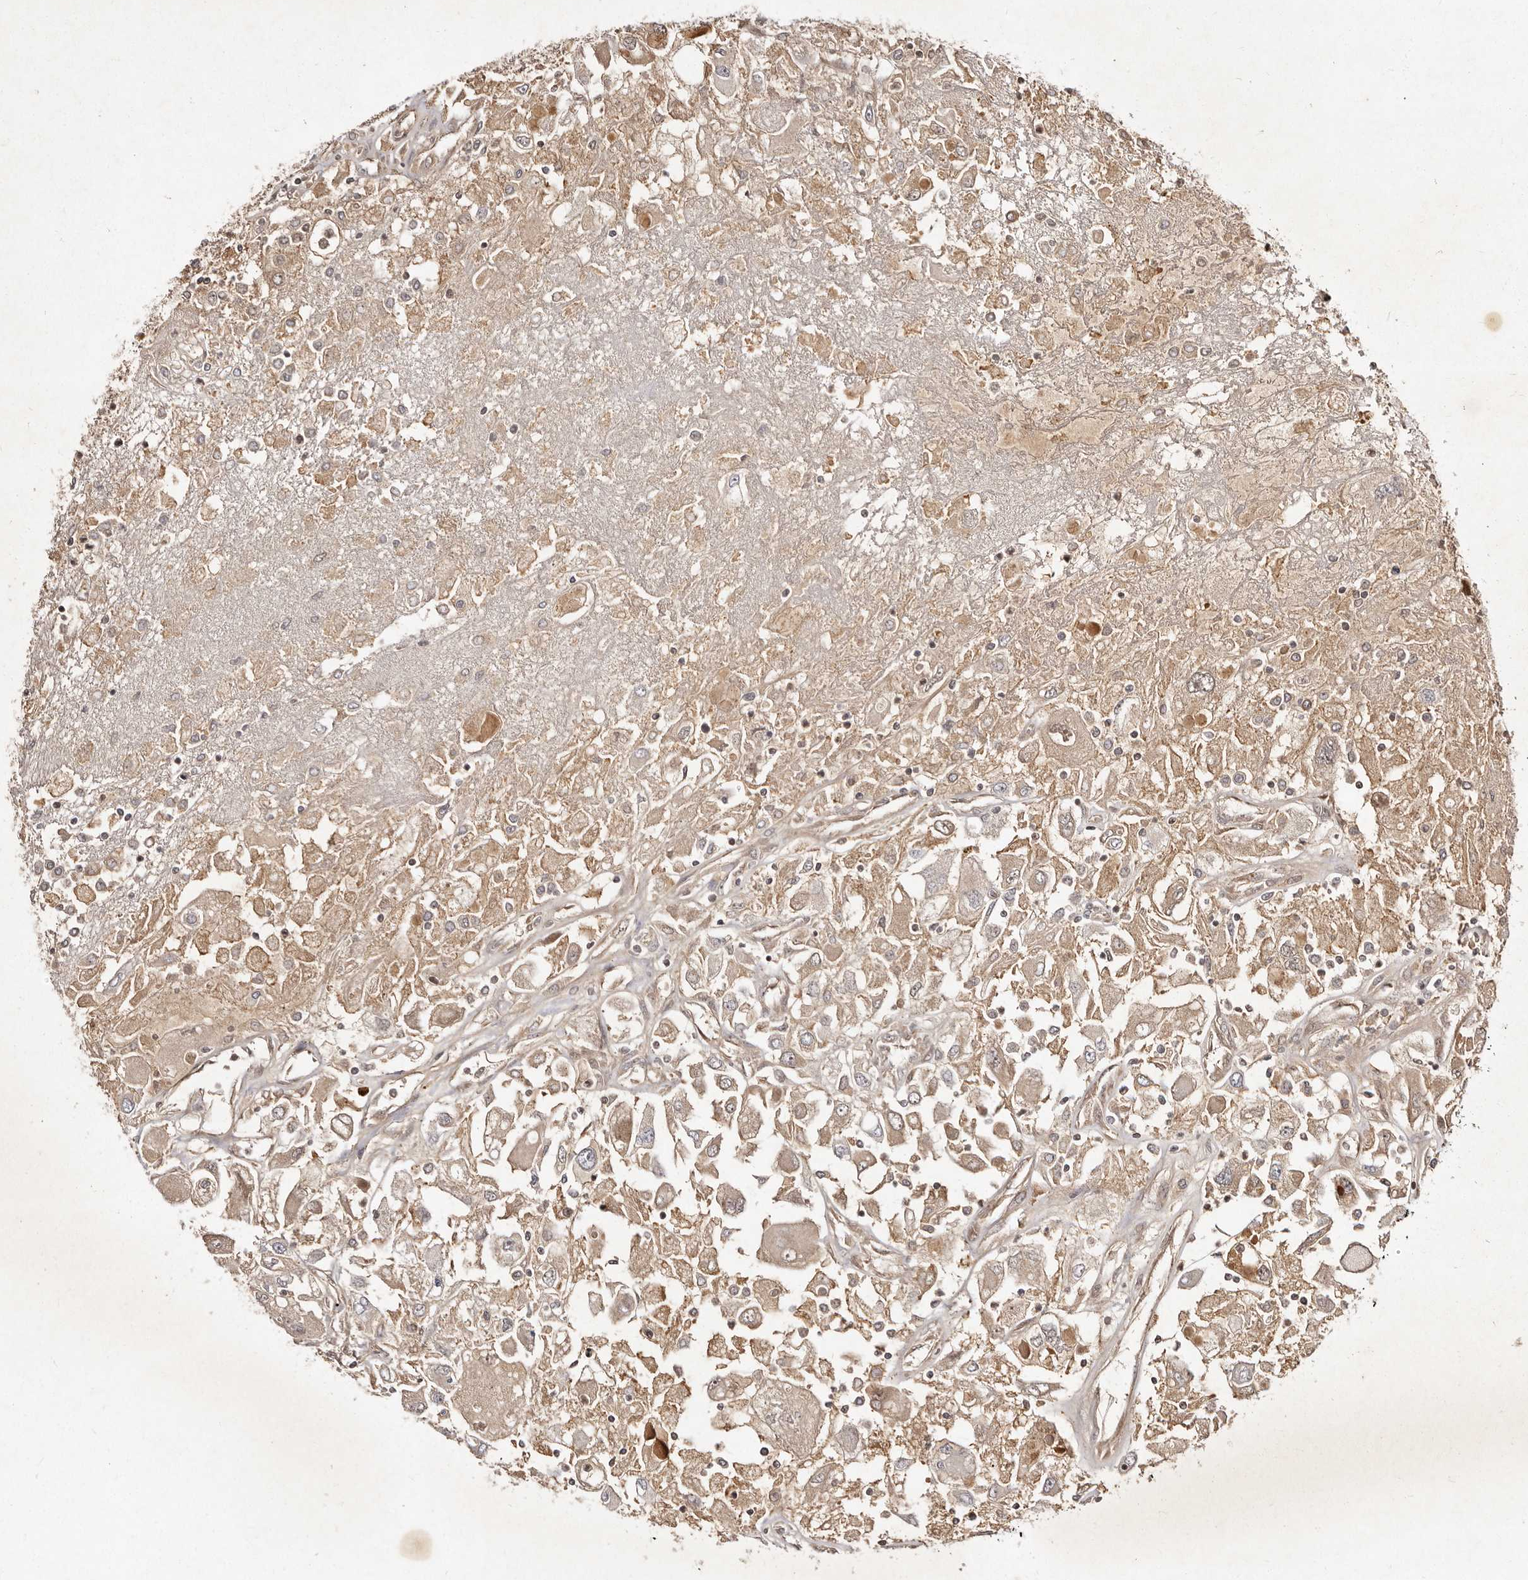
{"staining": {"intensity": "weak", "quantity": ">75%", "location": "cytoplasmic/membranous"}, "tissue": "renal cancer", "cell_type": "Tumor cells", "image_type": "cancer", "snomed": [{"axis": "morphology", "description": "Adenocarcinoma, NOS"}, {"axis": "topography", "description": "Kidney"}], "caption": "Weak cytoplasmic/membranous protein staining is seen in about >75% of tumor cells in adenocarcinoma (renal). Immunohistochemistry stains the protein in brown and the nuclei are stained blue.", "gene": "LCORL", "patient": {"sex": "female", "age": 52}}